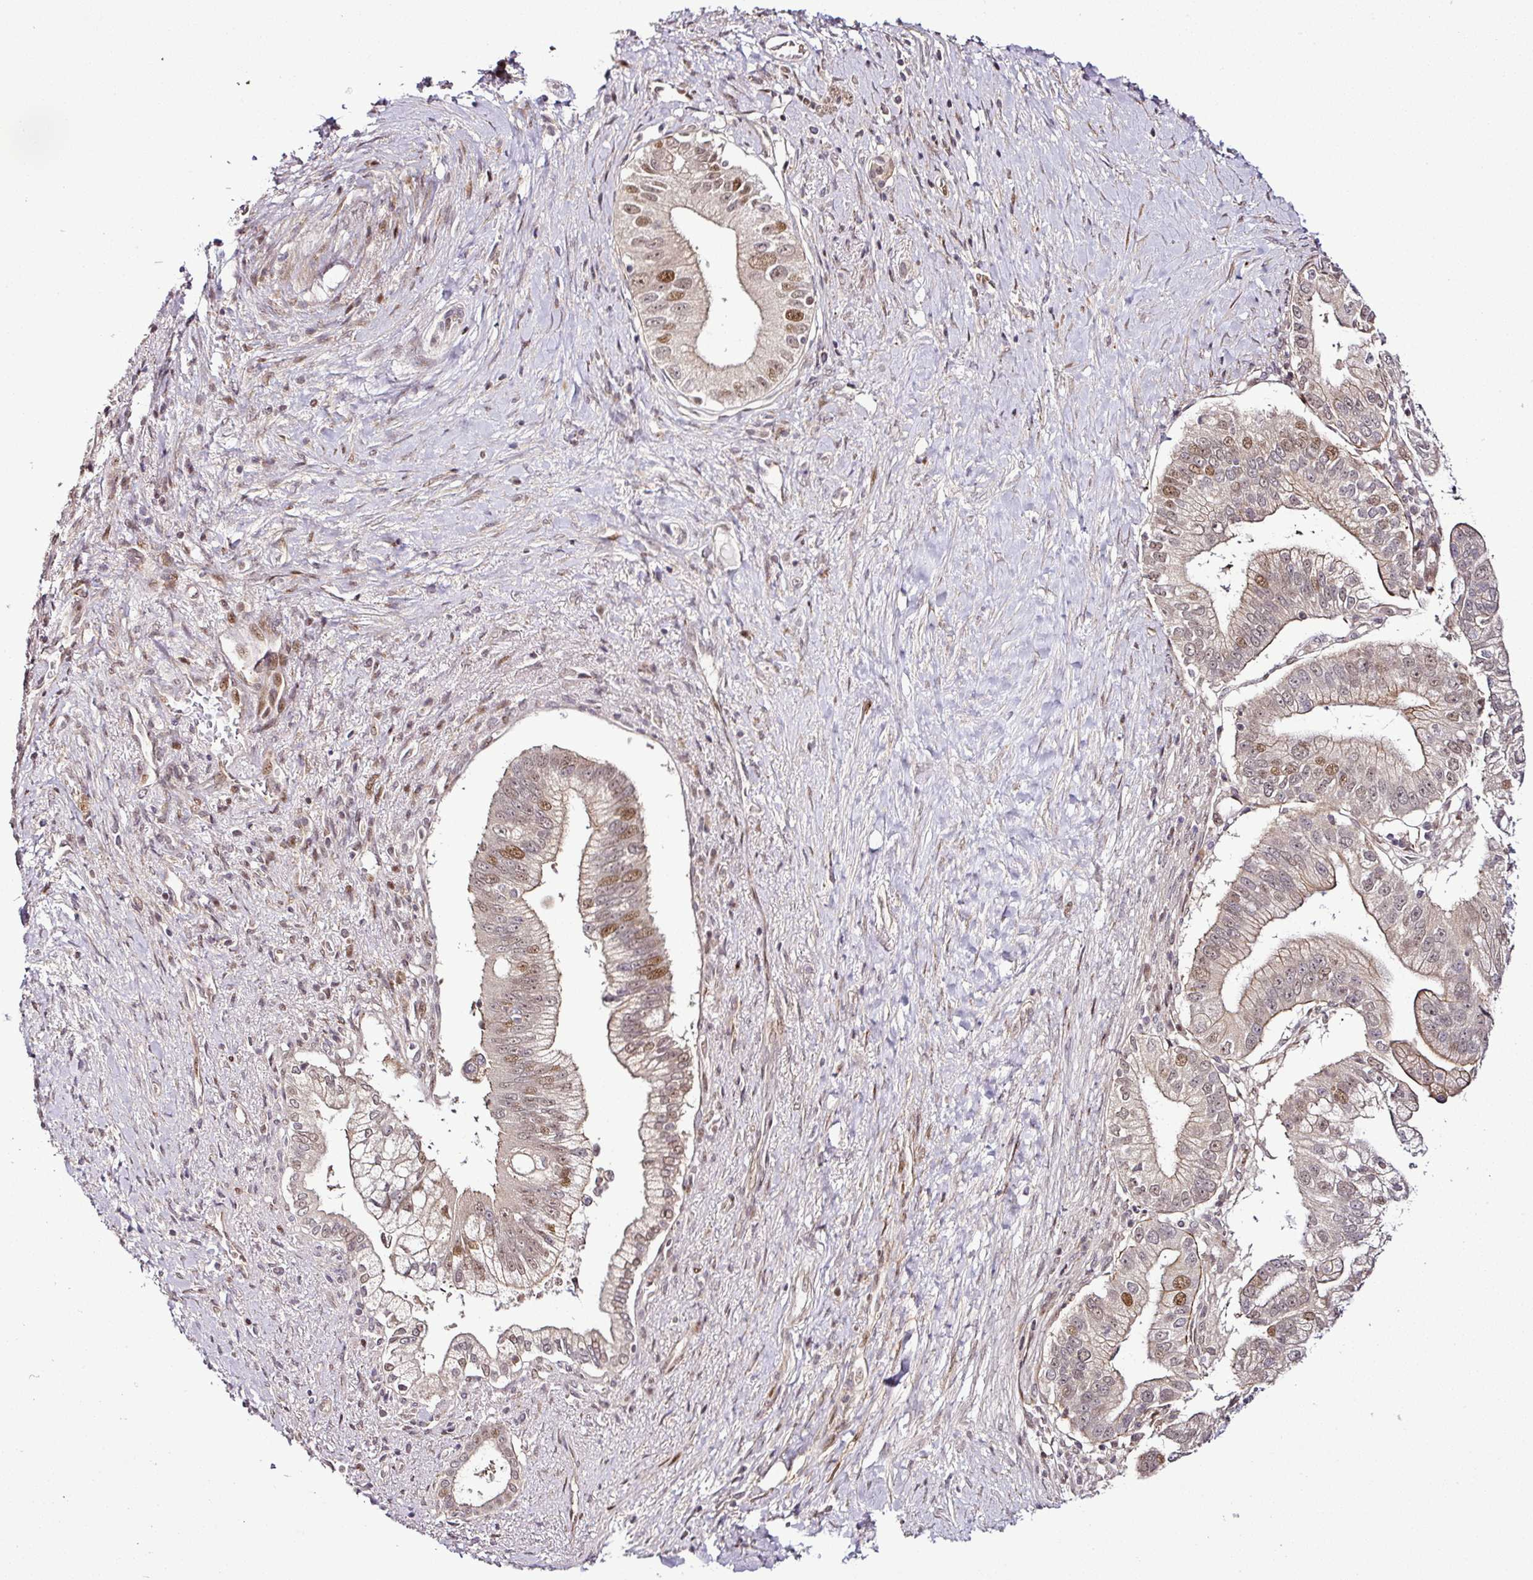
{"staining": {"intensity": "moderate", "quantity": "<25%", "location": "nuclear"}, "tissue": "pancreatic cancer", "cell_type": "Tumor cells", "image_type": "cancer", "snomed": [{"axis": "morphology", "description": "Adenocarcinoma, NOS"}, {"axis": "topography", "description": "Pancreas"}], "caption": "Immunohistochemistry (IHC) of pancreatic cancer displays low levels of moderate nuclear positivity in approximately <25% of tumor cells.", "gene": "COPRS", "patient": {"sex": "male", "age": 70}}